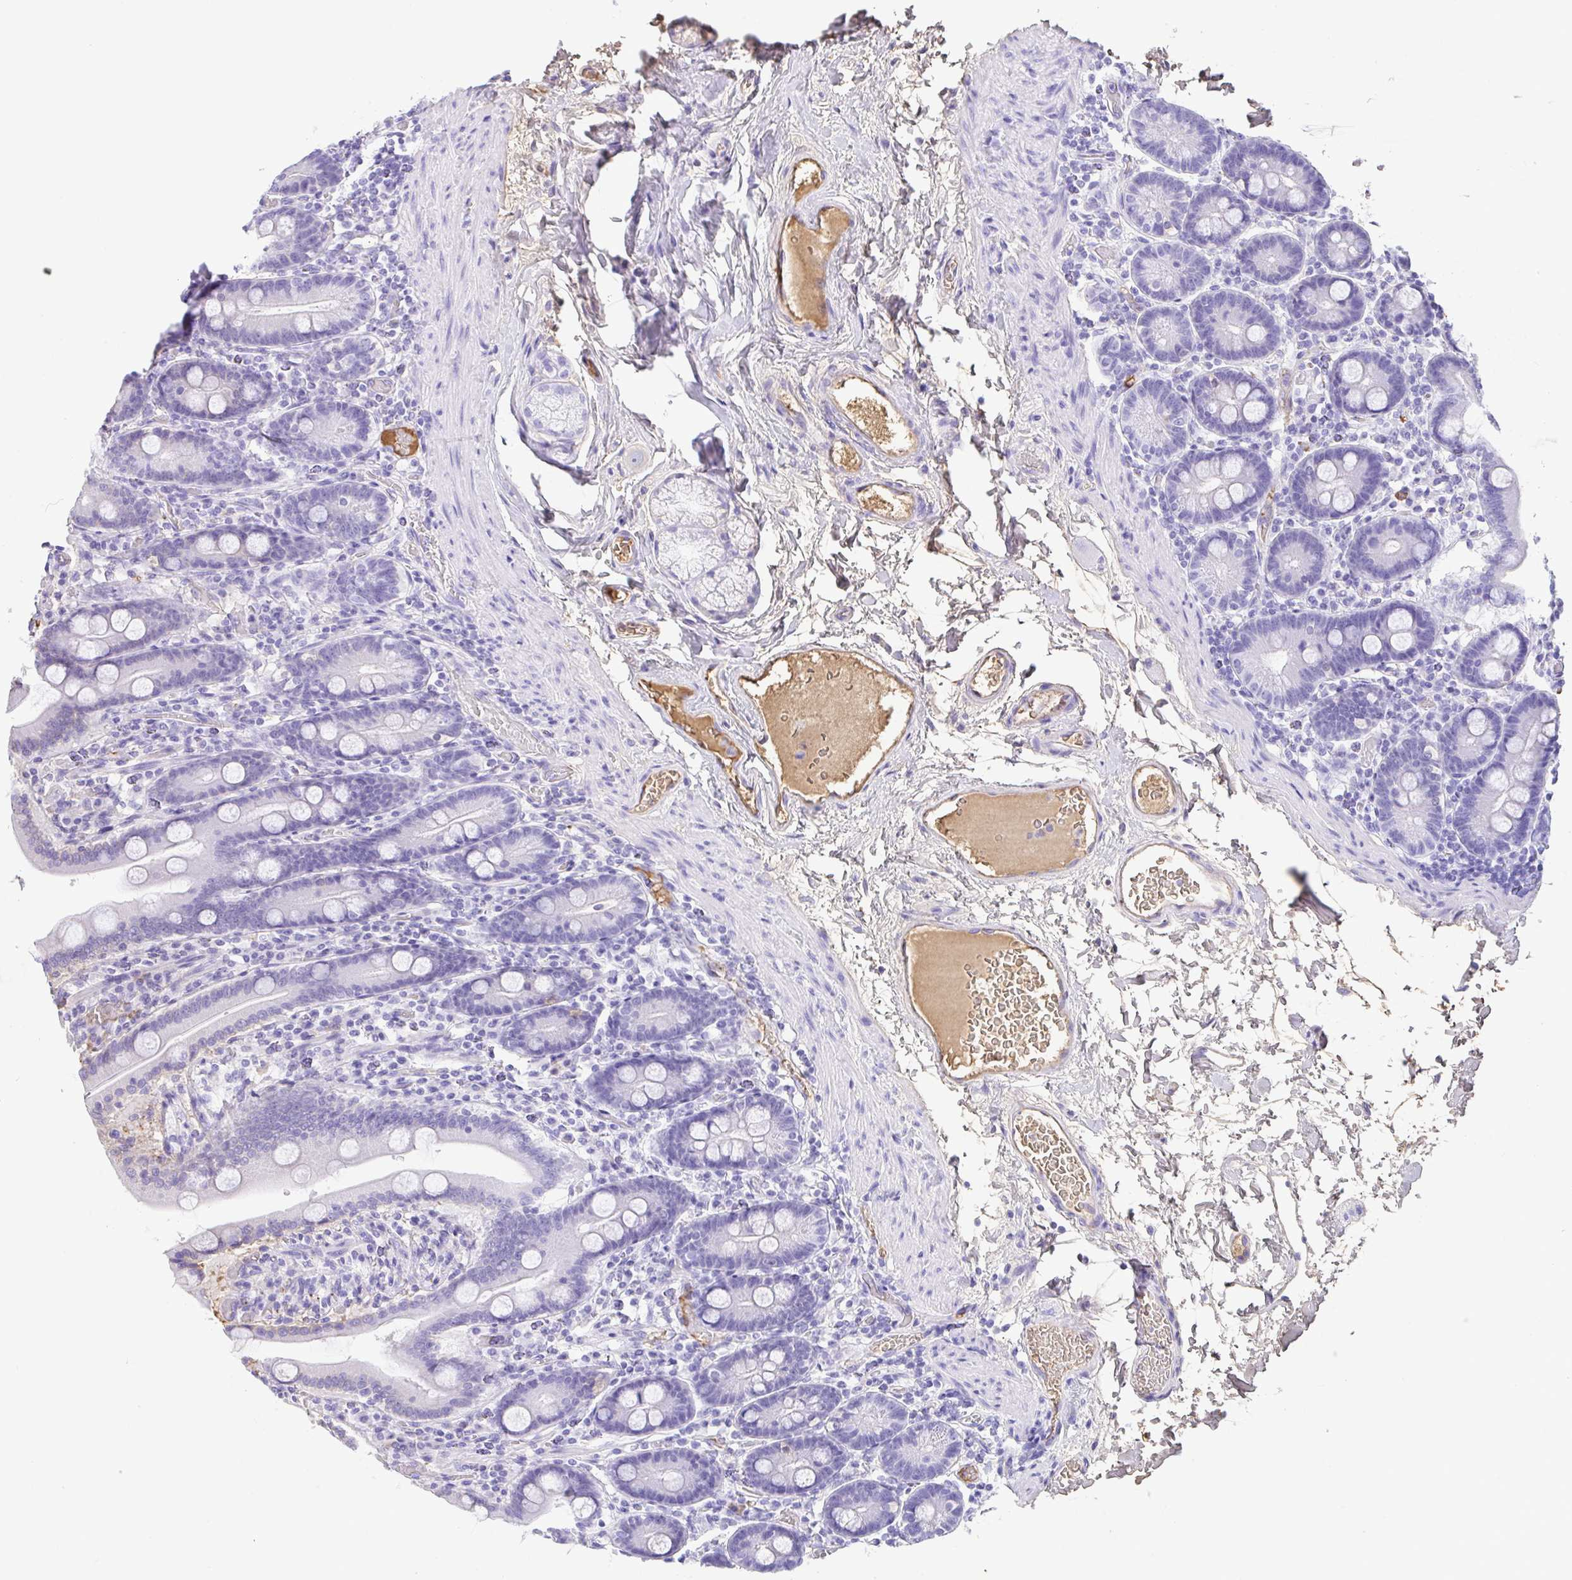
{"staining": {"intensity": "negative", "quantity": "none", "location": "none"}, "tissue": "duodenum", "cell_type": "Glandular cells", "image_type": "normal", "snomed": [{"axis": "morphology", "description": "Normal tissue, NOS"}, {"axis": "topography", "description": "Duodenum"}], "caption": "Human duodenum stained for a protein using IHC exhibits no expression in glandular cells.", "gene": "HOXC12", "patient": {"sex": "male", "age": 55}}